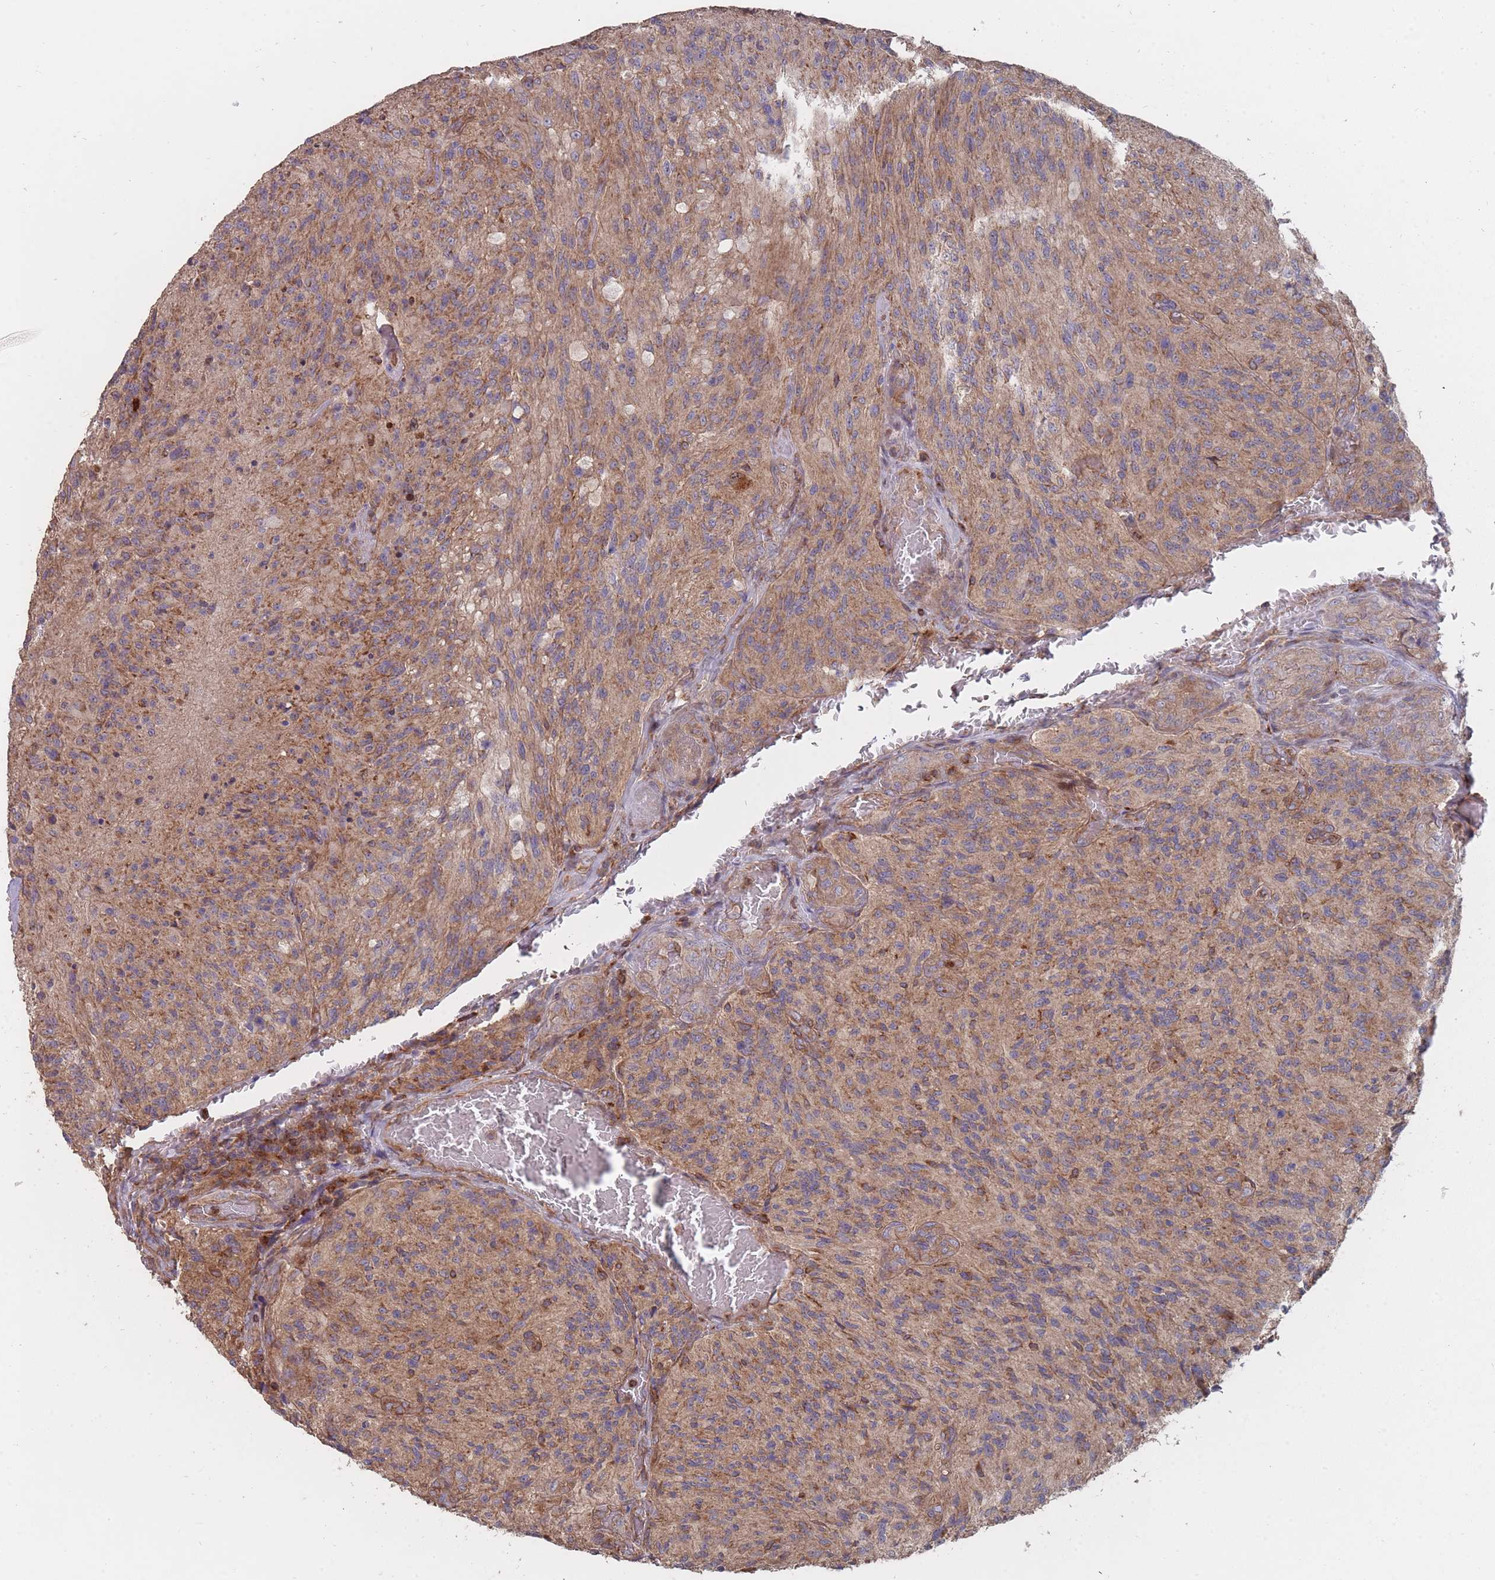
{"staining": {"intensity": "moderate", "quantity": ">75%", "location": "cytoplasmic/membranous"}, "tissue": "glioma", "cell_type": "Tumor cells", "image_type": "cancer", "snomed": [{"axis": "morphology", "description": "Normal tissue, NOS"}, {"axis": "morphology", "description": "Glioma, malignant, High grade"}, {"axis": "topography", "description": "Cerebral cortex"}], "caption": "The immunohistochemical stain shows moderate cytoplasmic/membranous expression in tumor cells of malignant high-grade glioma tissue.", "gene": "THSD7B", "patient": {"sex": "male", "age": 56}}